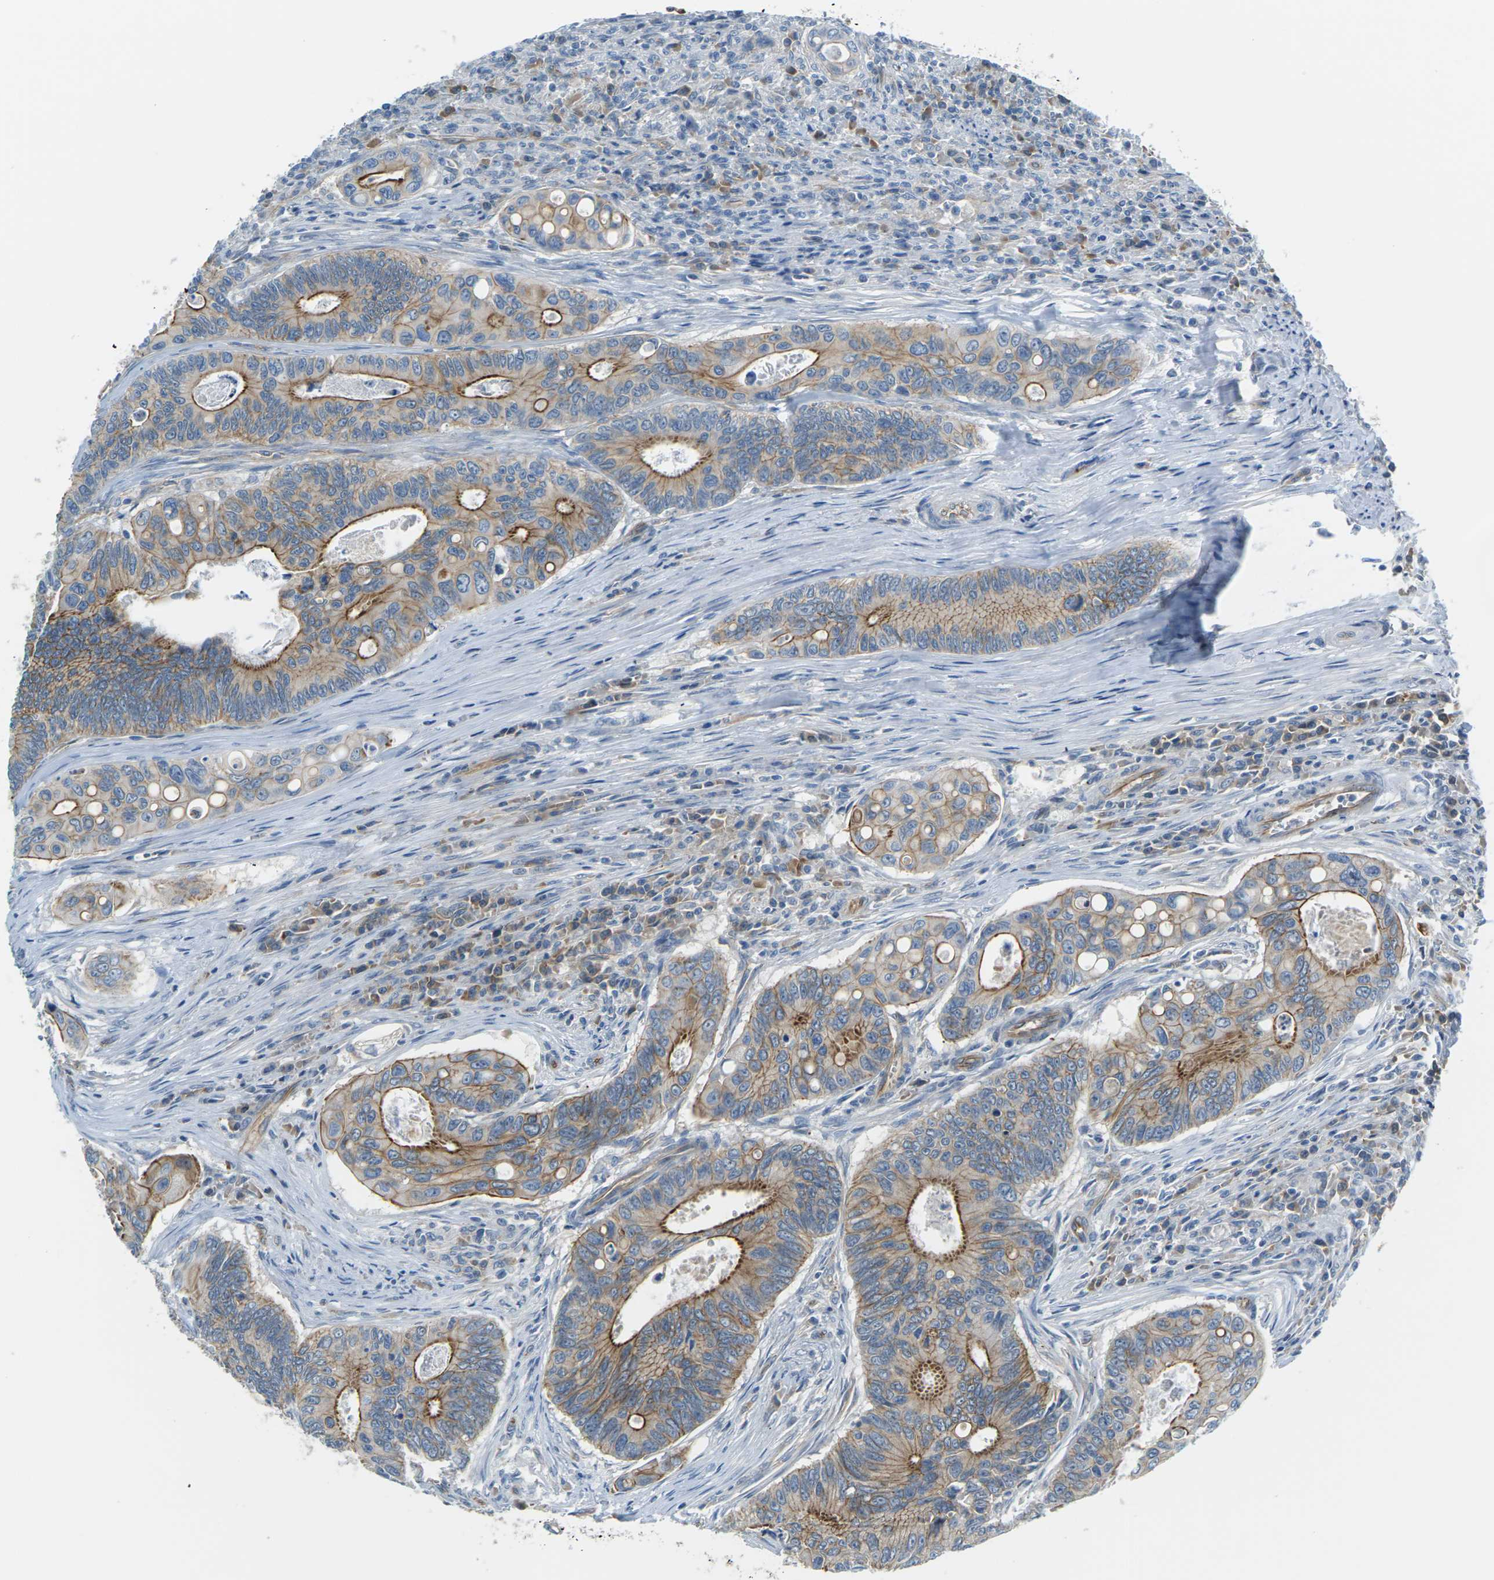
{"staining": {"intensity": "strong", "quantity": "25%-75%", "location": "cytoplasmic/membranous"}, "tissue": "colorectal cancer", "cell_type": "Tumor cells", "image_type": "cancer", "snomed": [{"axis": "morphology", "description": "Inflammation, NOS"}, {"axis": "morphology", "description": "Adenocarcinoma, NOS"}, {"axis": "topography", "description": "Colon"}], "caption": "This histopathology image reveals immunohistochemistry (IHC) staining of colorectal cancer, with high strong cytoplasmic/membranous staining in about 25%-75% of tumor cells.", "gene": "SLC13A3", "patient": {"sex": "male", "age": 72}}